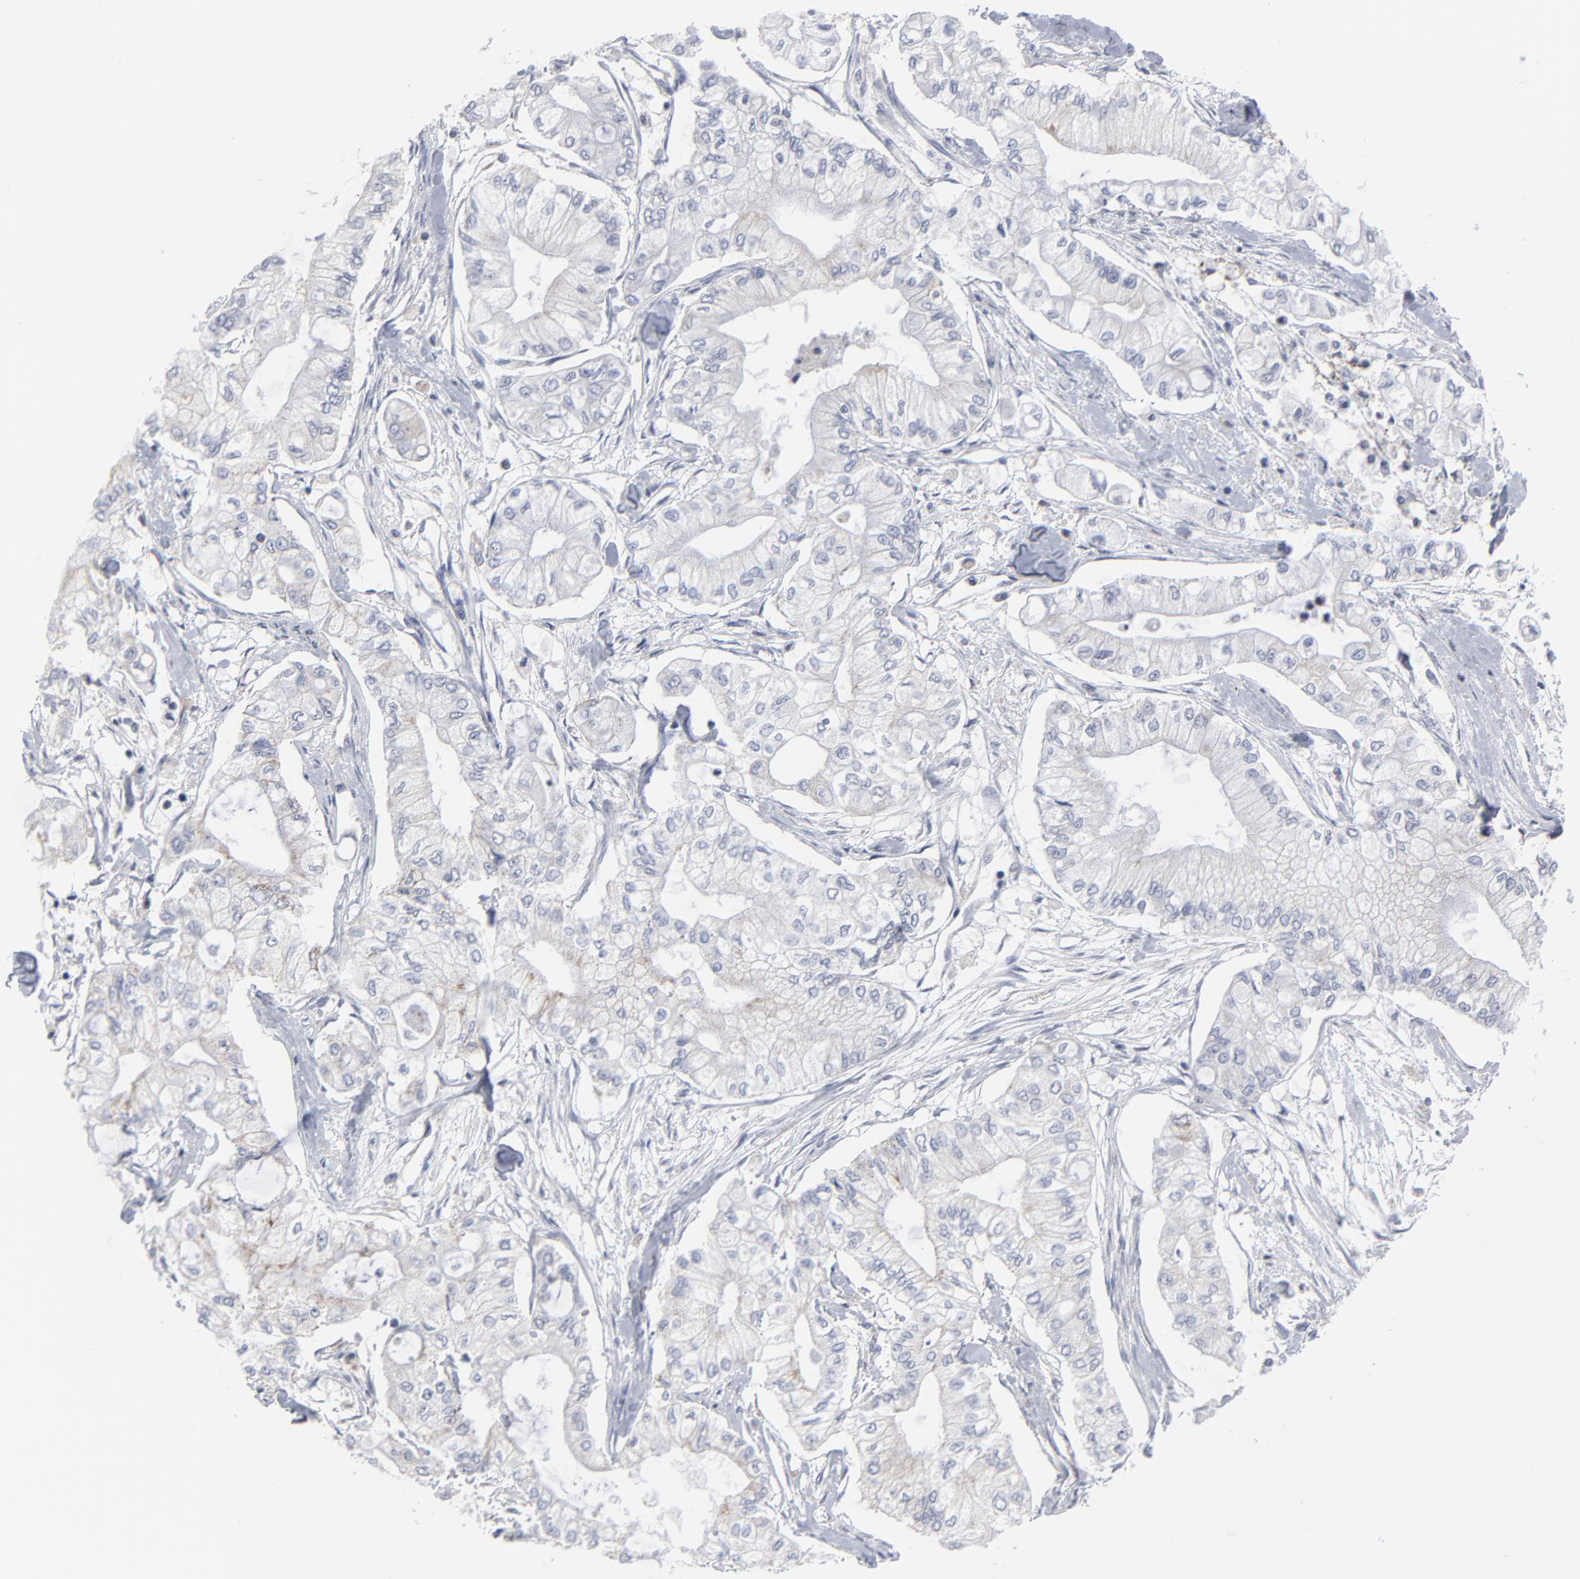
{"staining": {"intensity": "negative", "quantity": "none", "location": "none"}, "tissue": "pancreatic cancer", "cell_type": "Tumor cells", "image_type": "cancer", "snomed": [{"axis": "morphology", "description": "Adenocarcinoma, NOS"}, {"axis": "topography", "description": "Pancreas"}], "caption": "DAB (3,3'-diaminobenzidine) immunohistochemical staining of human pancreatic adenocarcinoma shows no significant positivity in tumor cells.", "gene": "TXNRD2", "patient": {"sex": "male", "age": 79}}